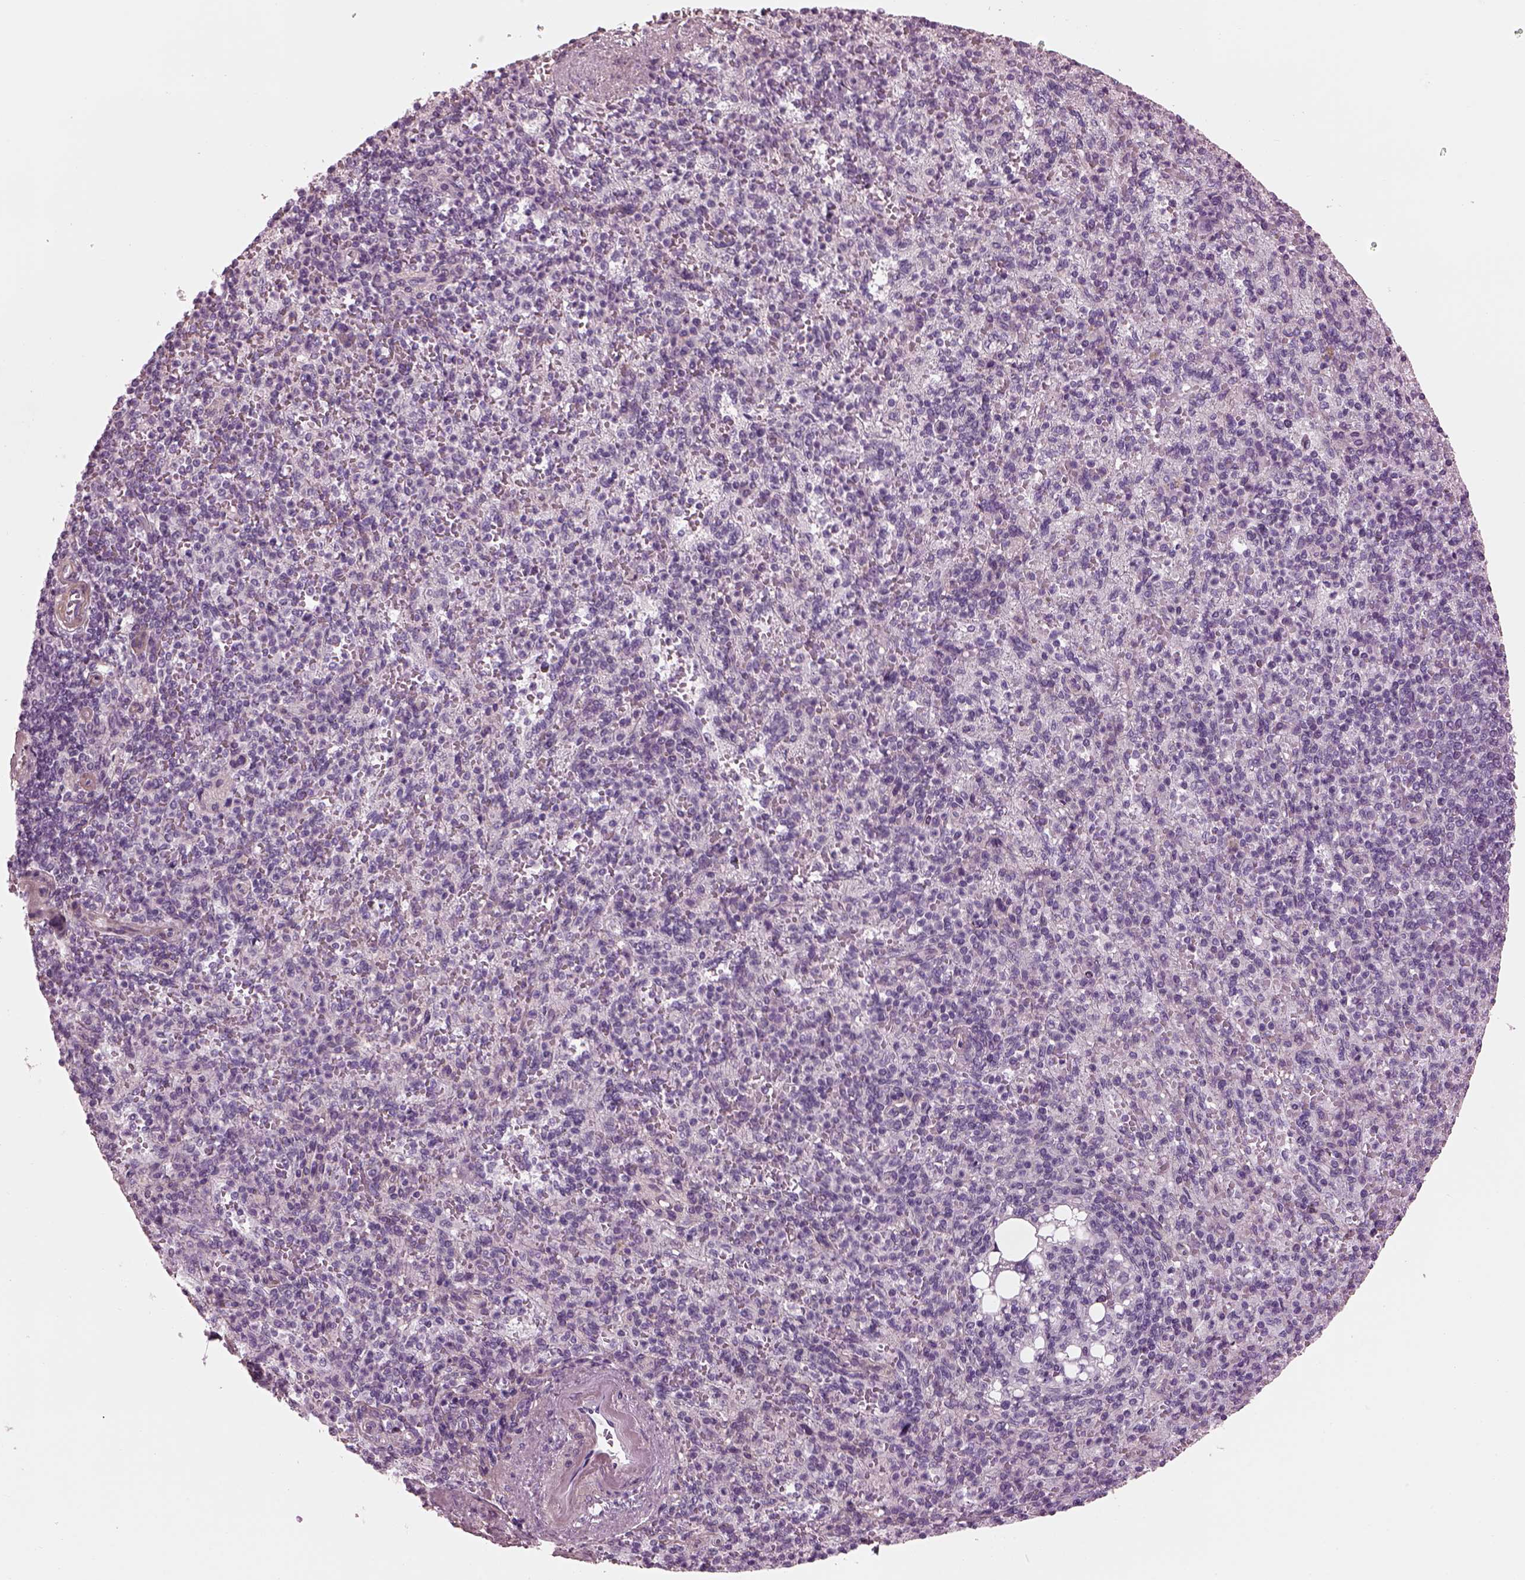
{"staining": {"intensity": "negative", "quantity": "none", "location": "none"}, "tissue": "spleen", "cell_type": "Cells in red pulp", "image_type": "normal", "snomed": [{"axis": "morphology", "description": "Normal tissue, NOS"}, {"axis": "topography", "description": "Spleen"}], "caption": "Cells in red pulp show no significant positivity in unremarkable spleen.", "gene": "BFSP1", "patient": {"sex": "female", "age": 74}}